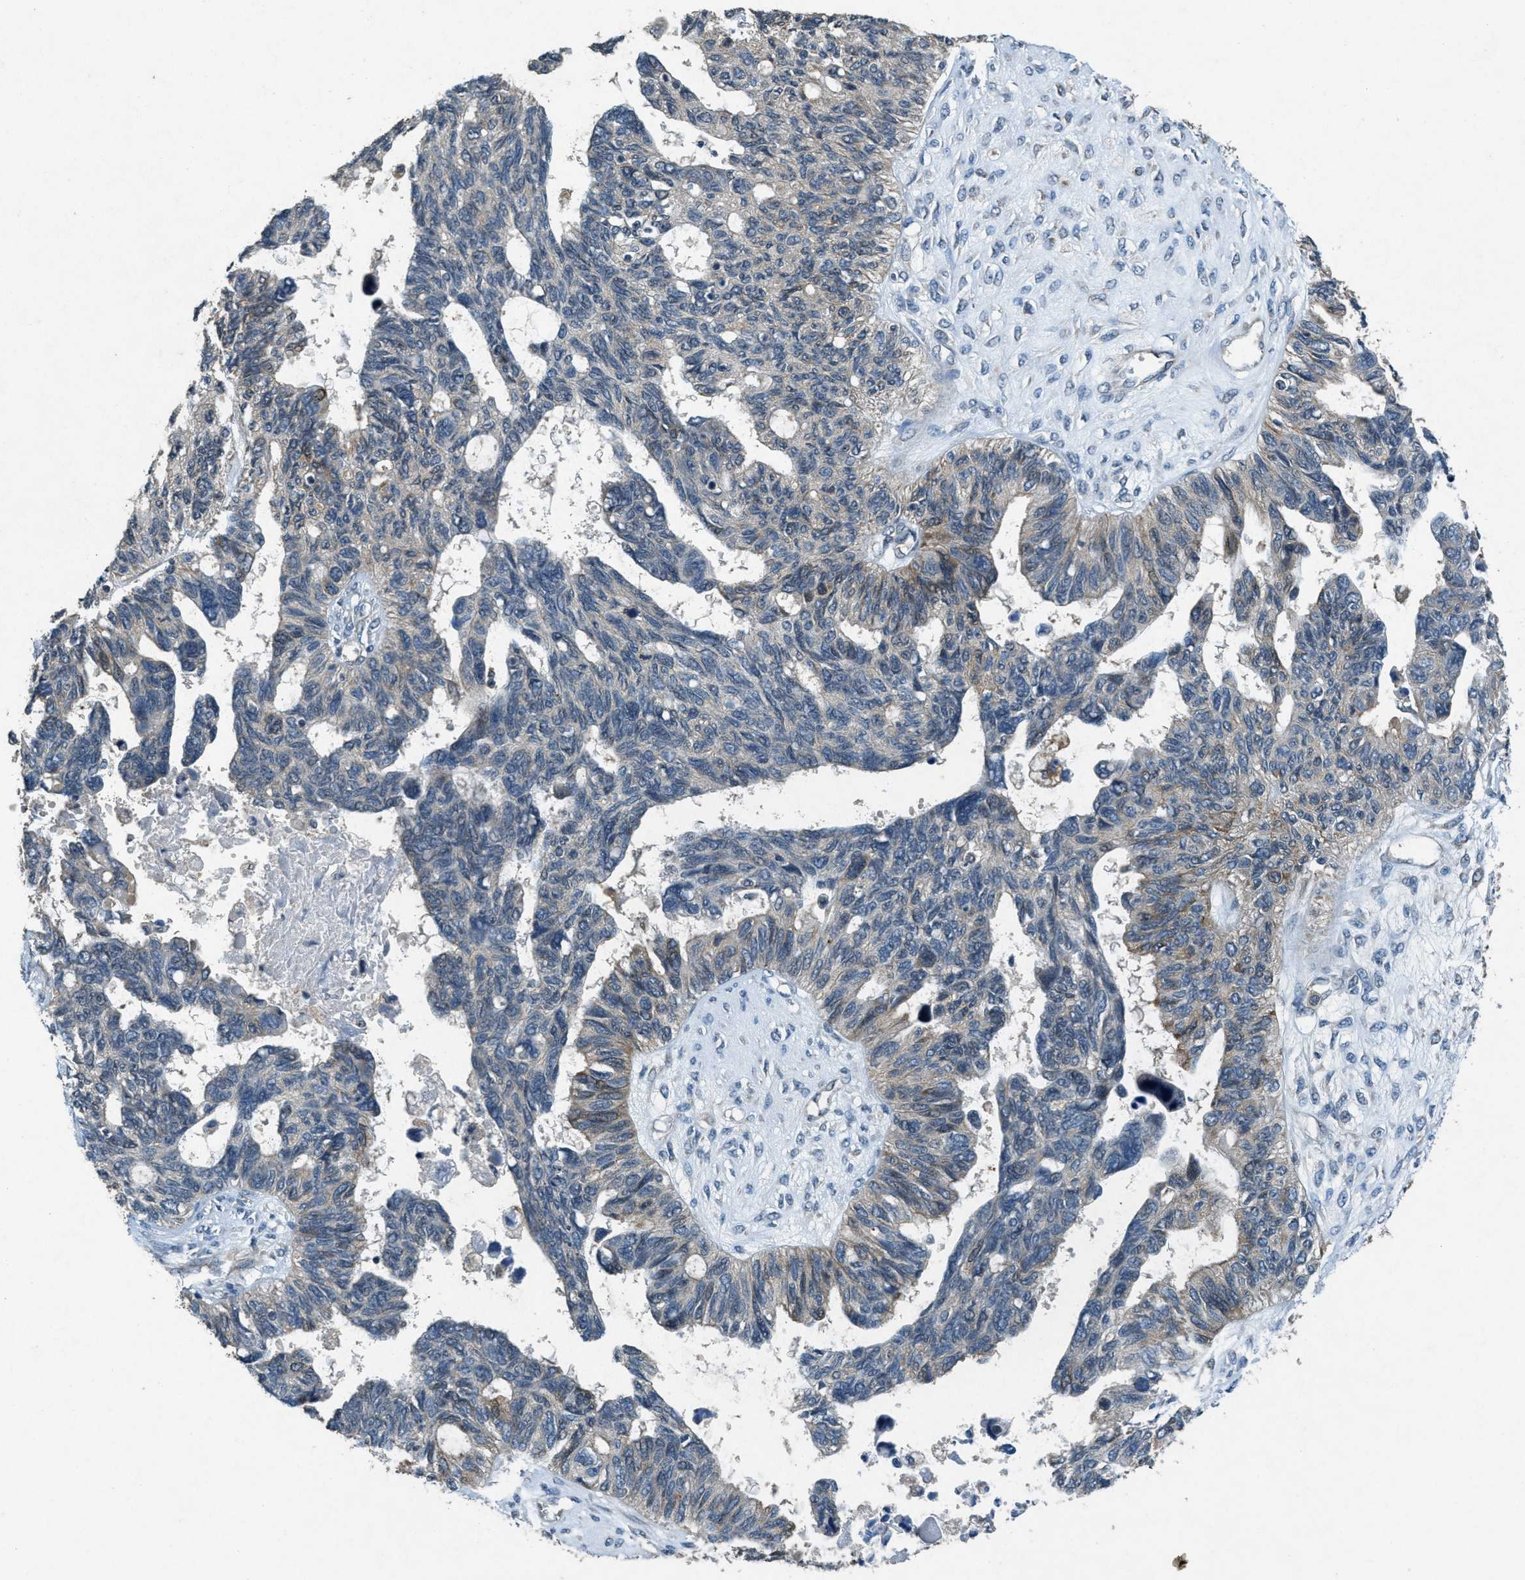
{"staining": {"intensity": "weak", "quantity": "<25%", "location": "cytoplasmic/membranous"}, "tissue": "ovarian cancer", "cell_type": "Tumor cells", "image_type": "cancer", "snomed": [{"axis": "morphology", "description": "Cystadenocarcinoma, serous, NOS"}, {"axis": "topography", "description": "Ovary"}], "caption": "Ovarian cancer (serous cystadenocarcinoma) was stained to show a protein in brown. There is no significant expression in tumor cells.", "gene": "RAB3D", "patient": {"sex": "female", "age": 79}}